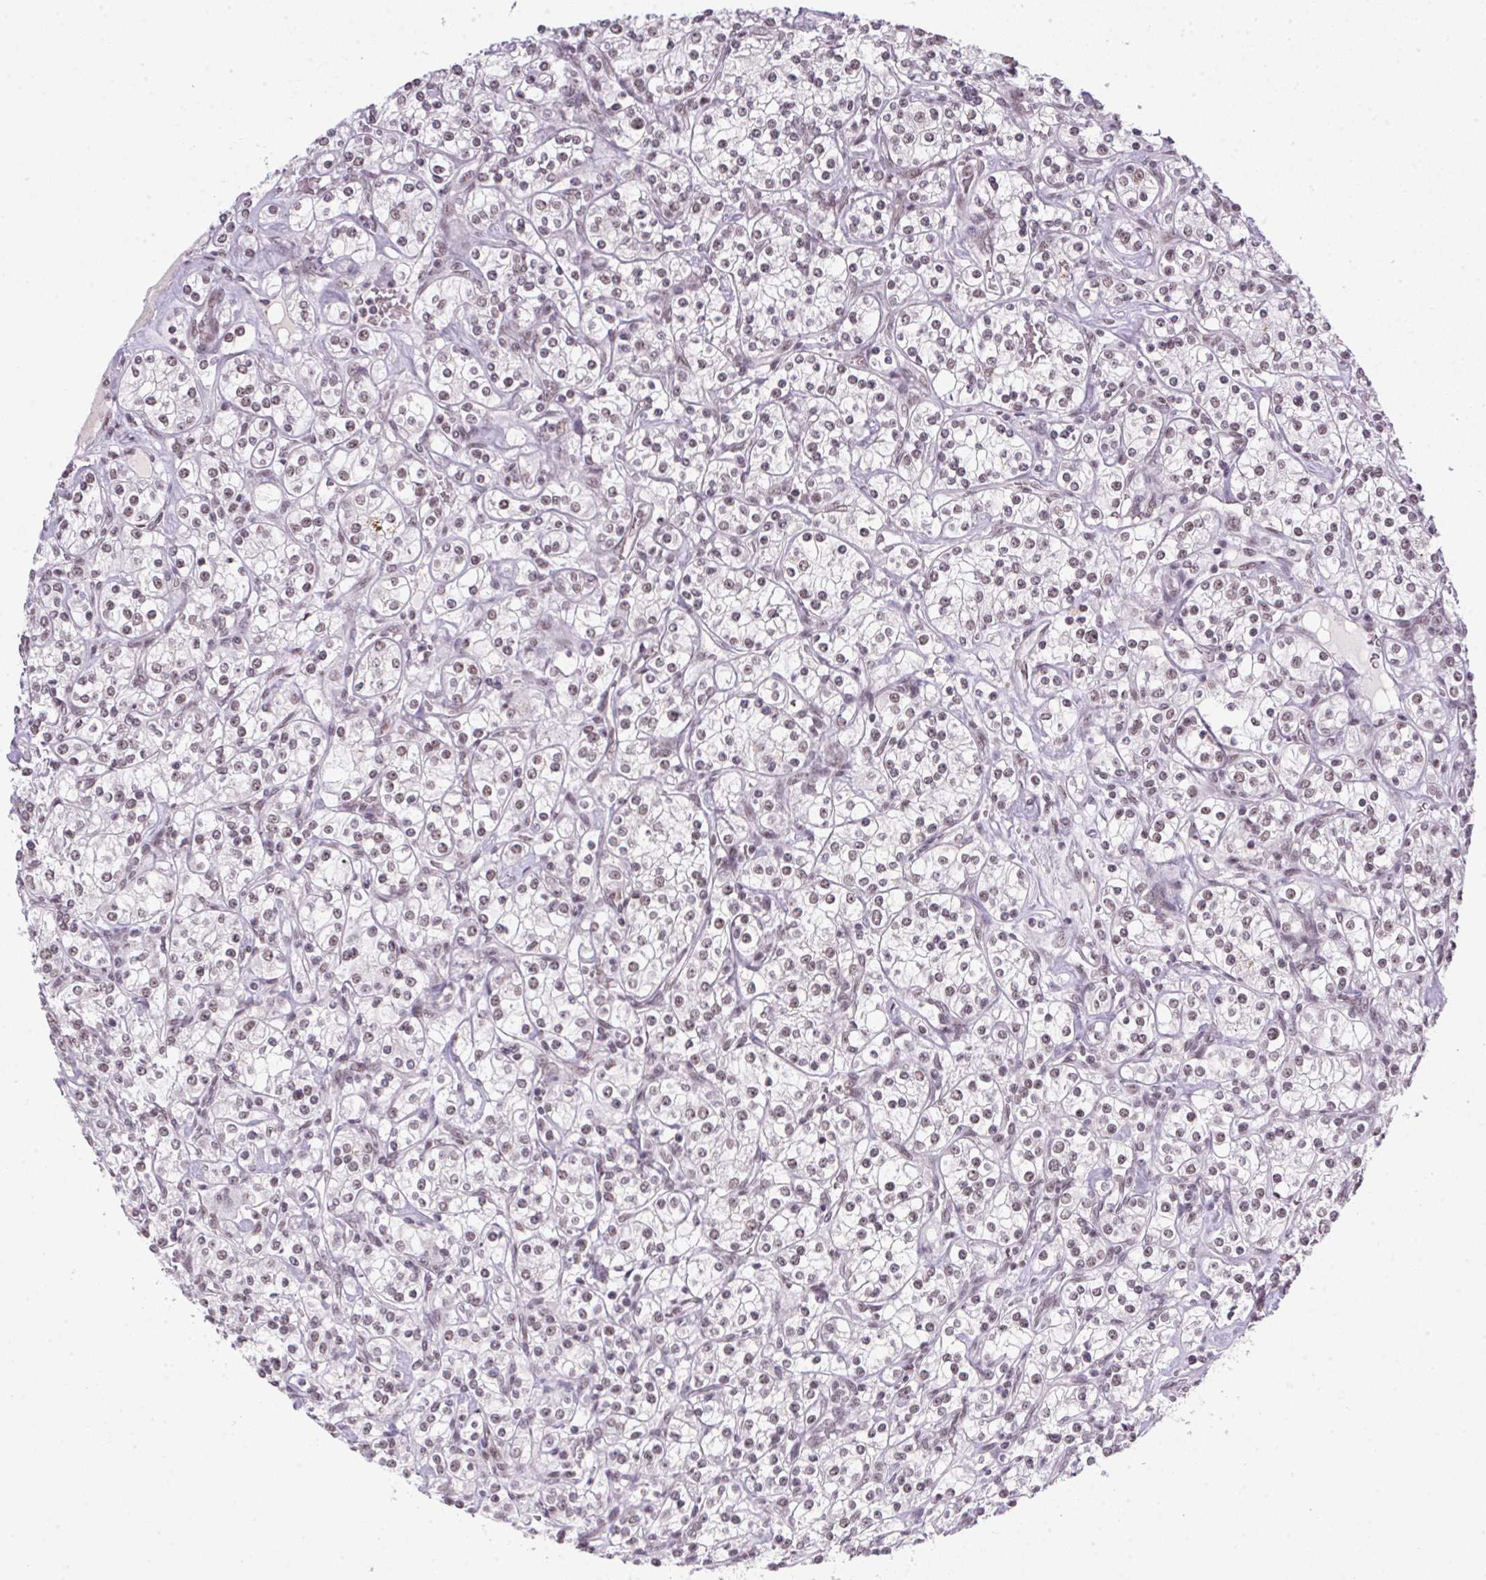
{"staining": {"intensity": "weak", "quantity": "<25%", "location": "nuclear"}, "tissue": "renal cancer", "cell_type": "Tumor cells", "image_type": "cancer", "snomed": [{"axis": "morphology", "description": "Adenocarcinoma, NOS"}, {"axis": "topography", "description": "Kidney"}], "caption": "This is an IHC image of renal cancer (adenocarcinoma). There is no staining in tumor cells.", "gene": "SRSF7", "patient": {"sex": "male", "age": 77}}